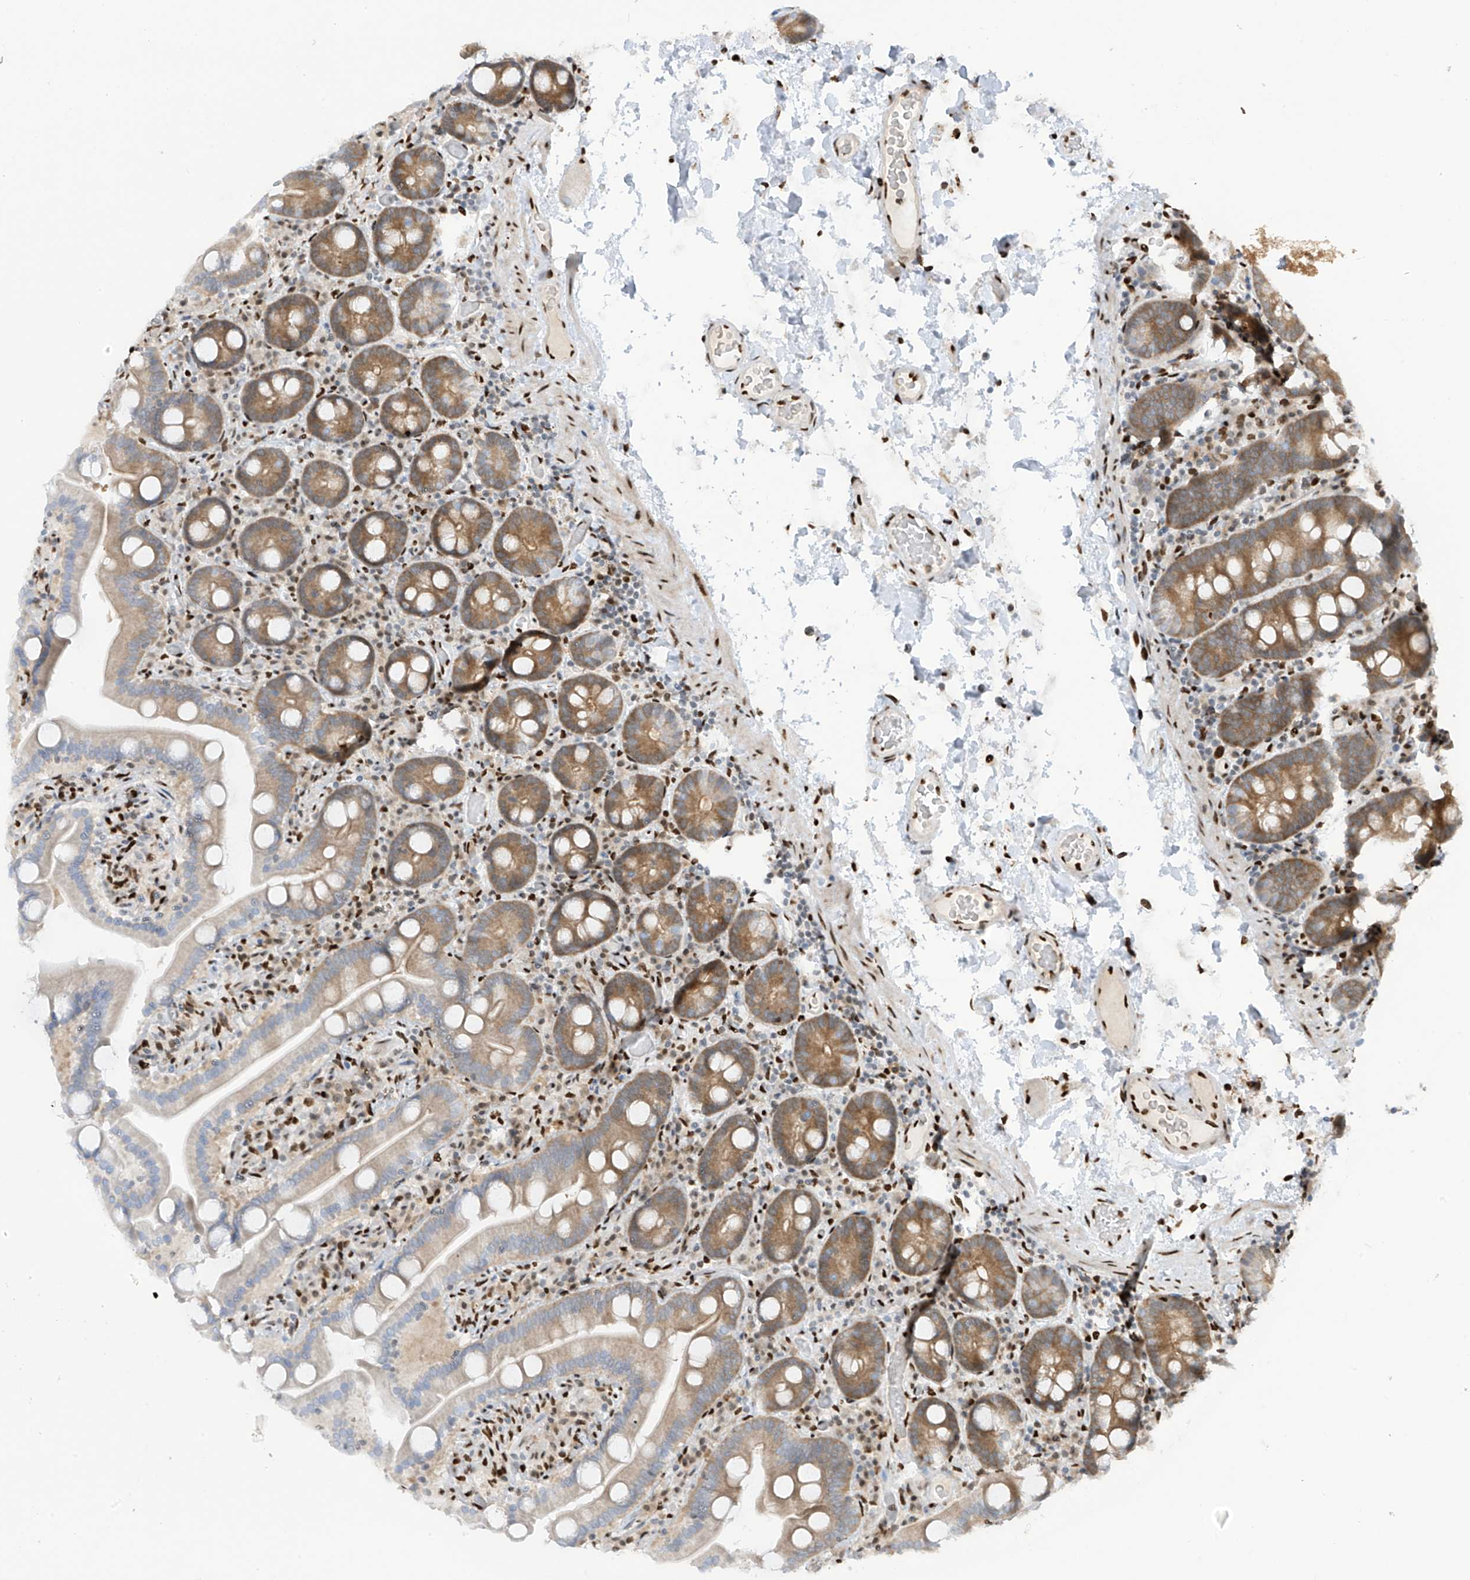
{"staining": {"intensity": "moderate", "quantity": "25%-75%", "location": "cytoplasmic/membranous"}, "tissue": "duodenum", "cell_type": "Glandular cells", "image_type": "normal", "snomed": [{"axis": "morphology", "description": "Normal tissue, NOS"}, {"axis": "topography", "description": "Duodenum"}], "caption": "Immunohistochemical staining of benign human duodenum reveals 25%-75% levels of moderate cytoplasmic/membranous protein expression in about 25%-75% of glandular cells.", "gene": "PM20D2", "patient": {"sex": "male", "age": 55}}